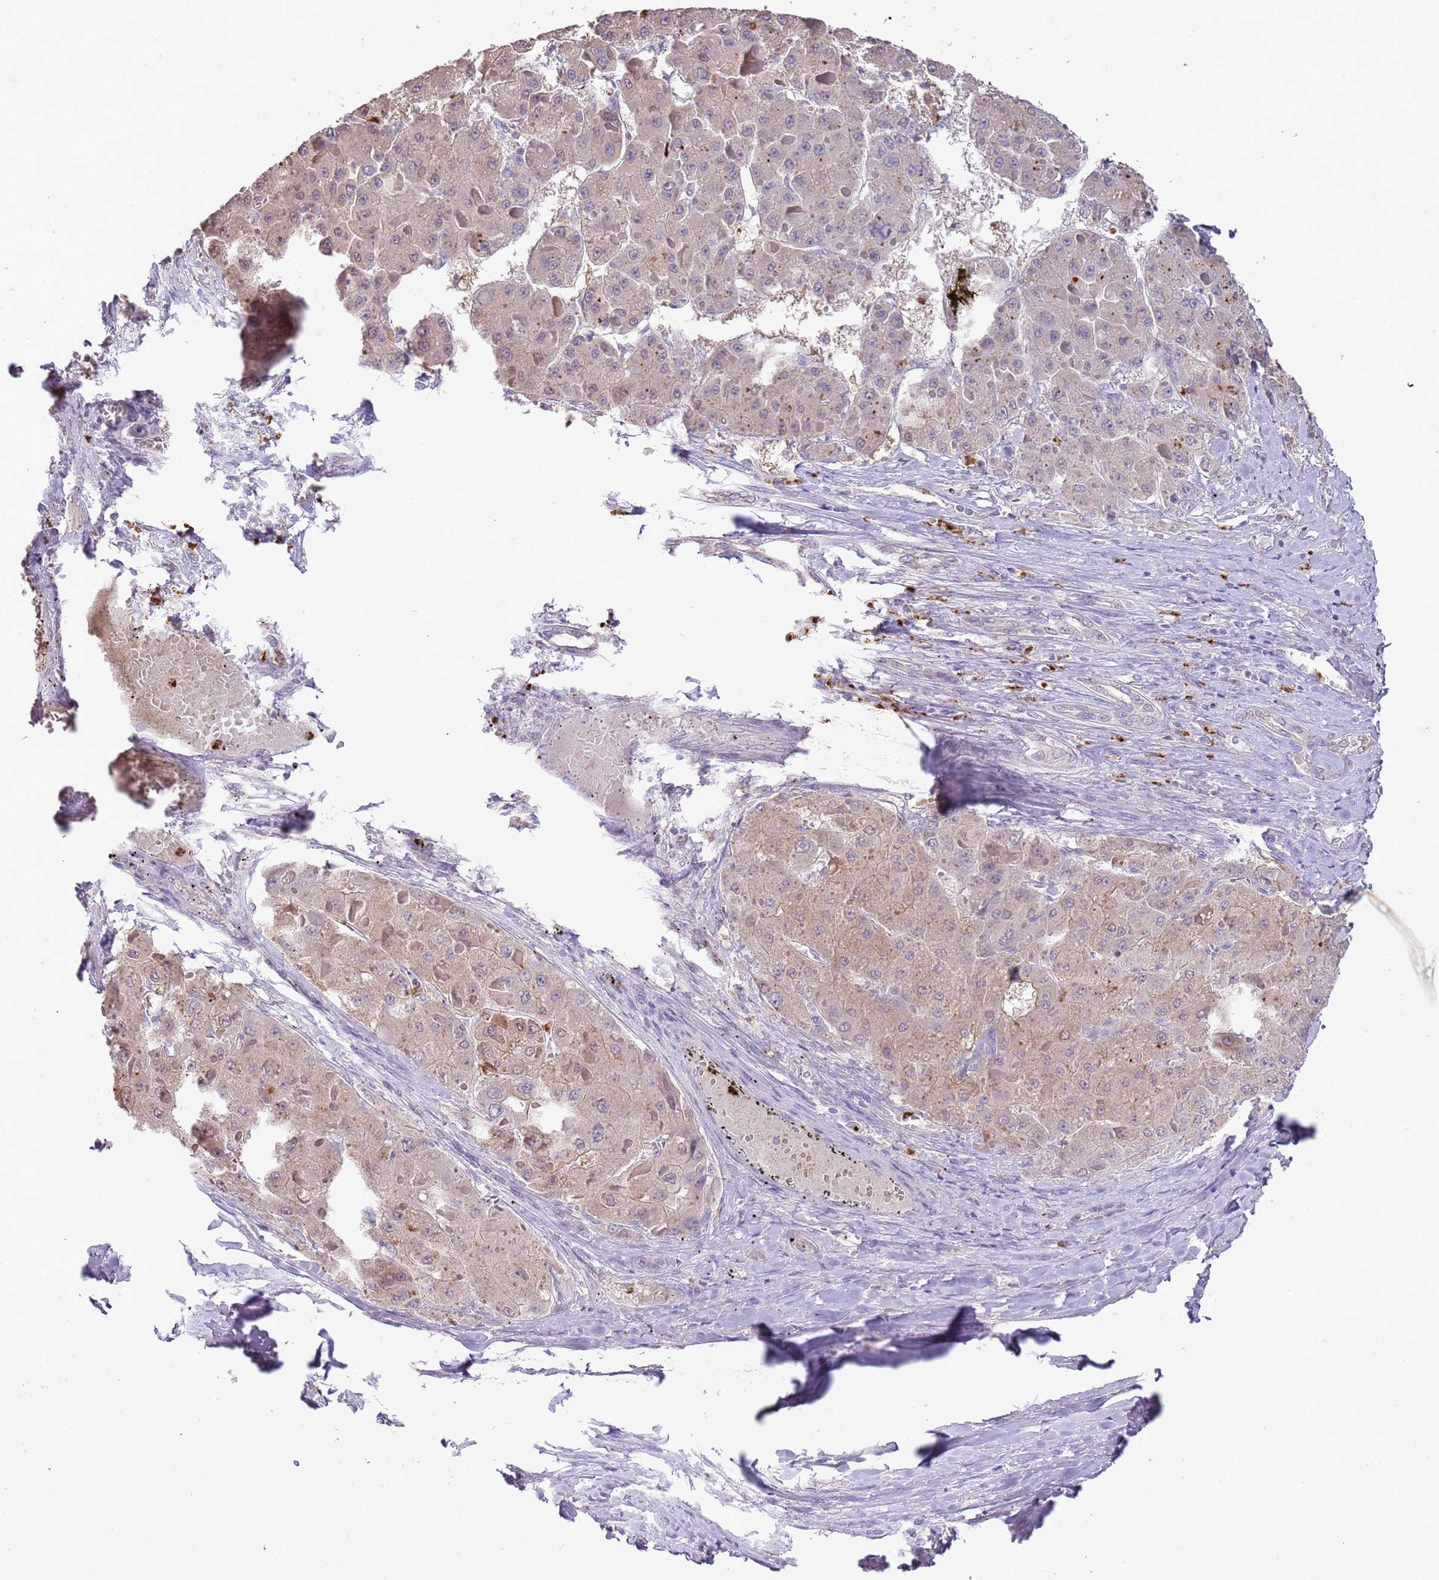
{"staining": {"intensity": "weak", "quantity": ">75%", "location": "cytoplasmic/membranous"}, "tissue": "liver cancer", "cell_type": "Tumor cells", "image_type": "cancer", "snomed": [{"axis": "morphology", "description": "Carcinoma, Hepatocellular, NOS"}, {"axis": "topography", "description": "Liver"}], "caption": "This image demonstrates IHC staining of human liver cancer, with low weak cytoplasmic/membranous positivity in about >75% of tumor cells.", "gene": "P2RY13", "patient": {"sex": "female", "age": 73}}